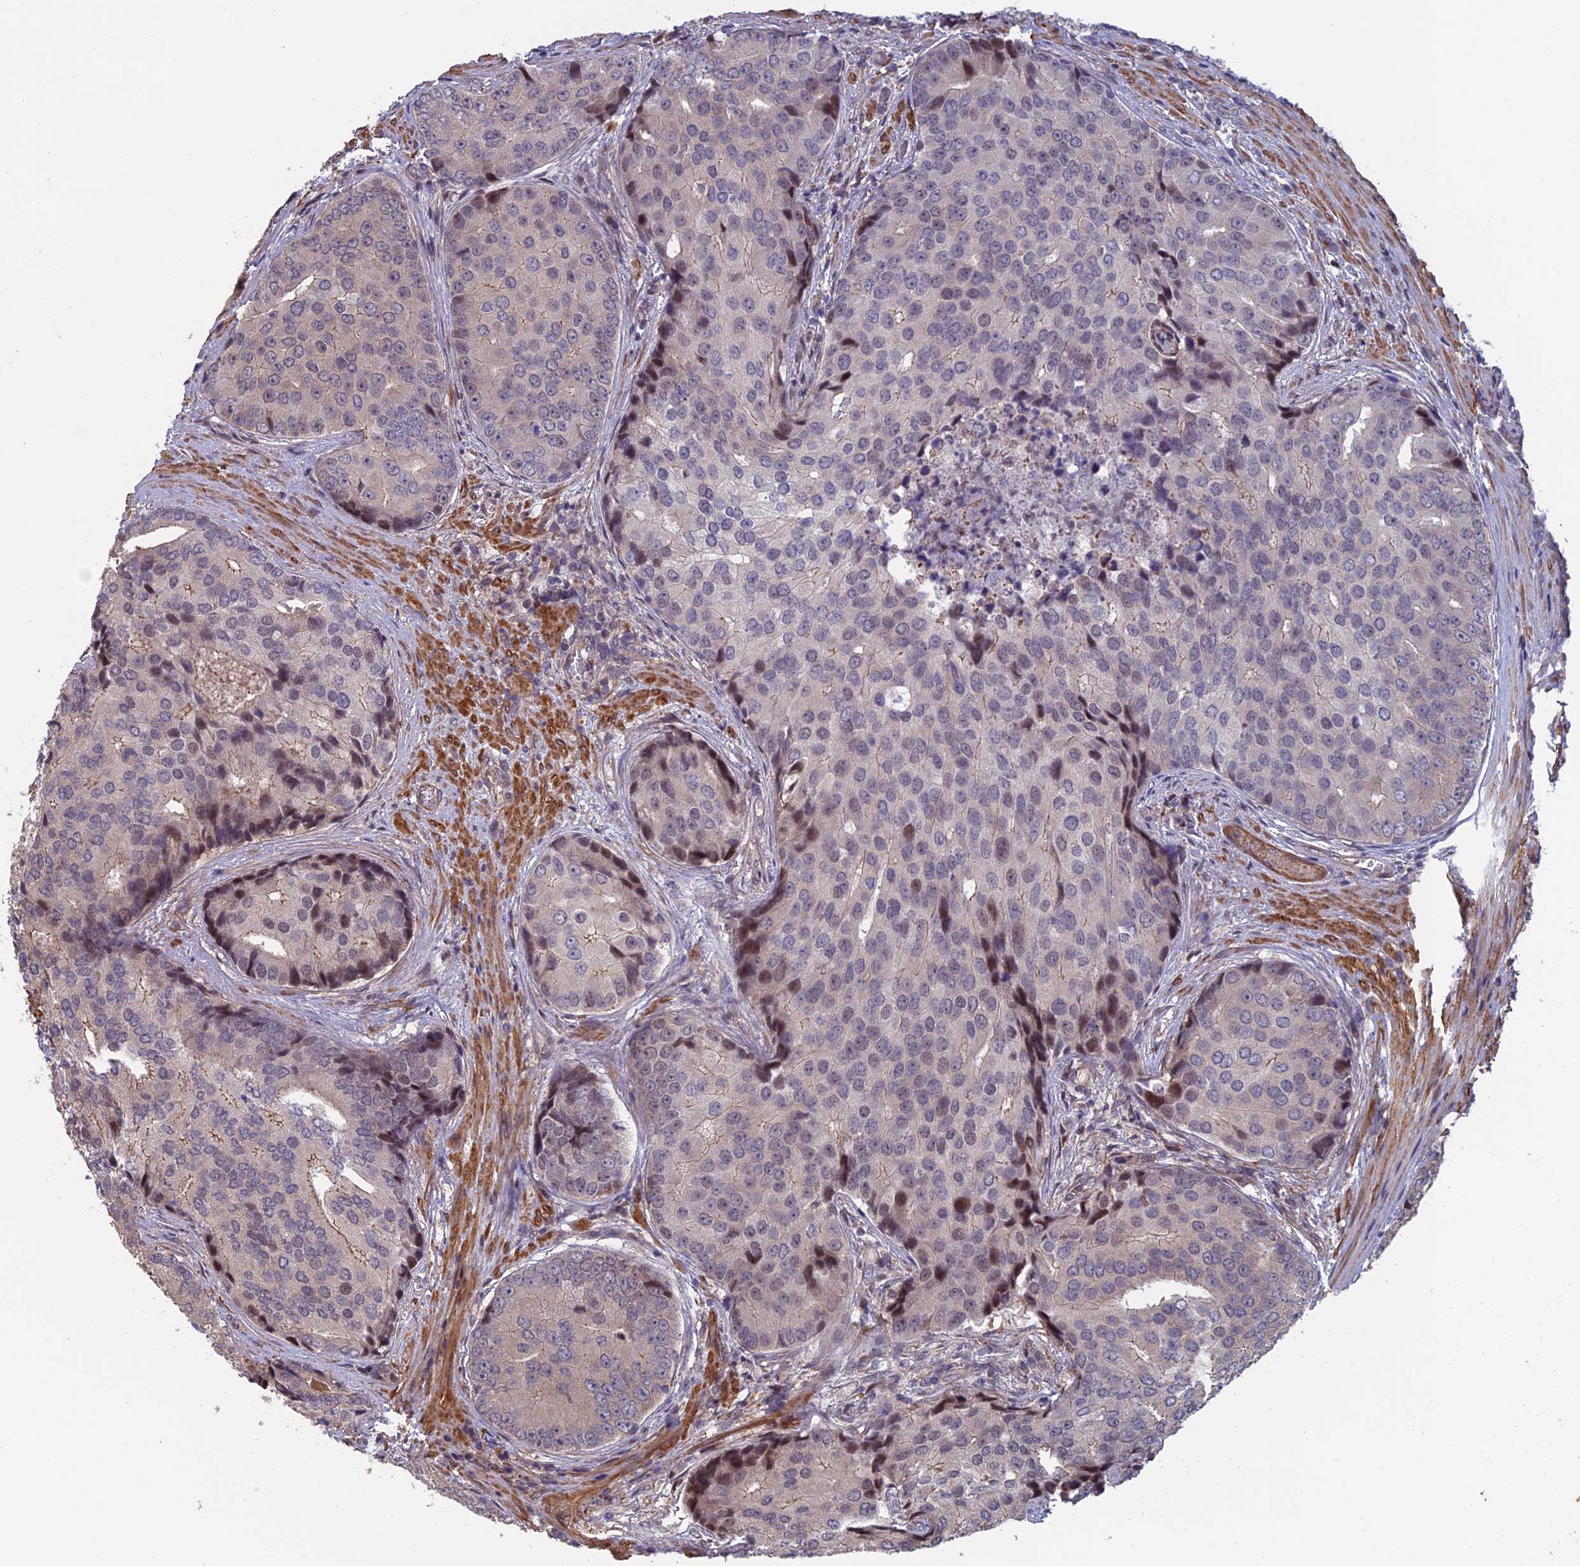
{"staining": {"intensity": "moderate", "quantity": "<25%", "location": "nuclear"}, "tissue": "prostate cancer", "cell_type": "Tumor cells", "image_type": "cancer", "snomed": [{"axis": "morphology", "description": "Adenocarcinoma, High grade"}, {"axis": "topography", "description": "Prostate"}], "caption": "High-grade adenocarcinoma (prostate) stained with a brown dye exhibits moderate nuclear positive expression in about <25% of tumor cells.", "gene": "CCDC183", "patient": {"sex": "male", "age": 62}}